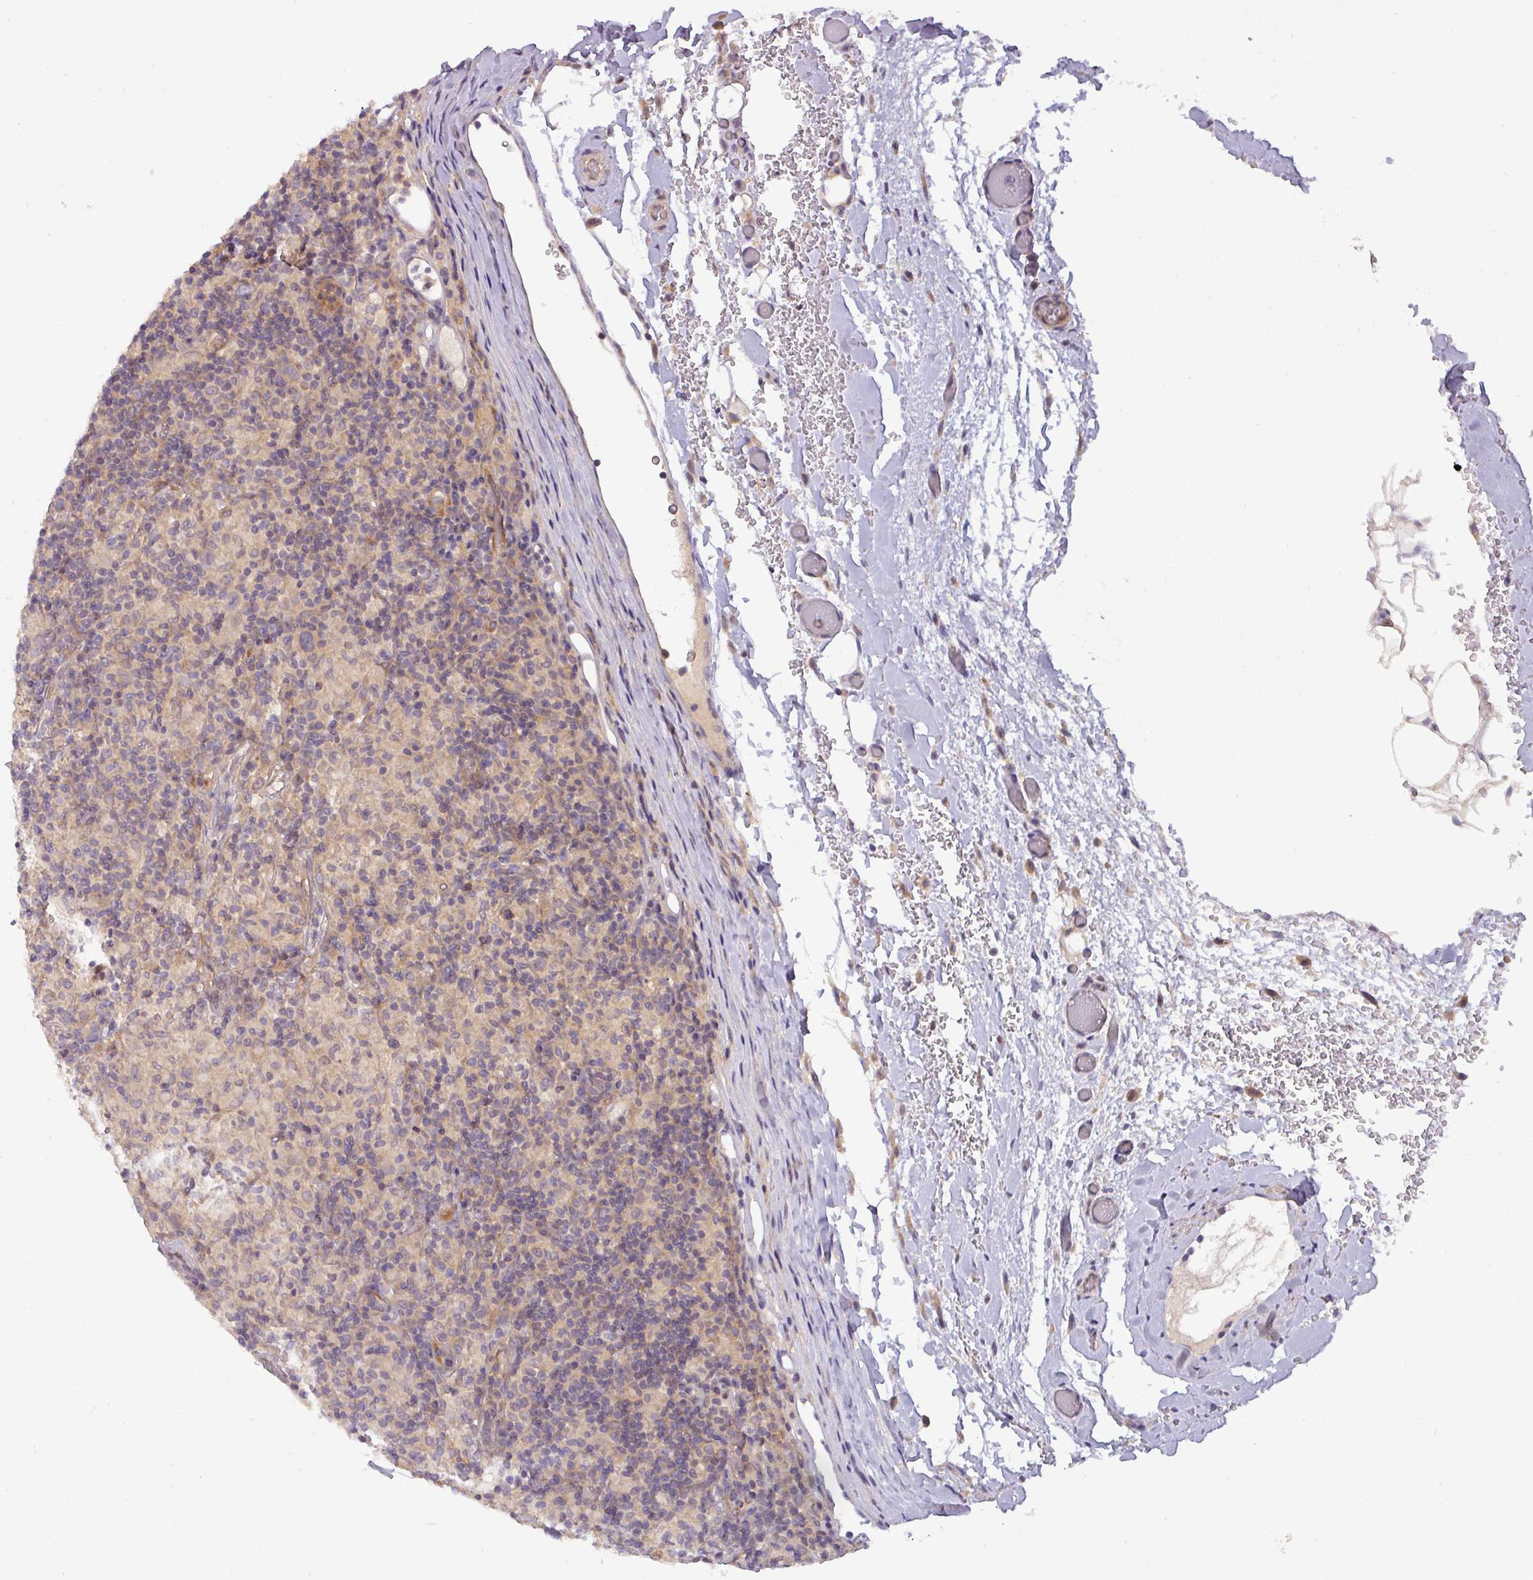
{"staining": {"intensity": "negative", "quantity": "none", "location": "none"}, "tissue": "lymphoma", "cell_type": "Tumor cells", "image_type": "cancer", "snomed": [{"axis": "morphology", "description": "Hodgkin's disease, NOS"}, {"axis": "topography", "description": "Lymph node"}], "caption": "DAB immunohistochemical staining of Hodgkin's disease reveals no significant expression in tumor cells.", "gene": "ZNF35", "patient": {"sex": "male", "age": 70}}